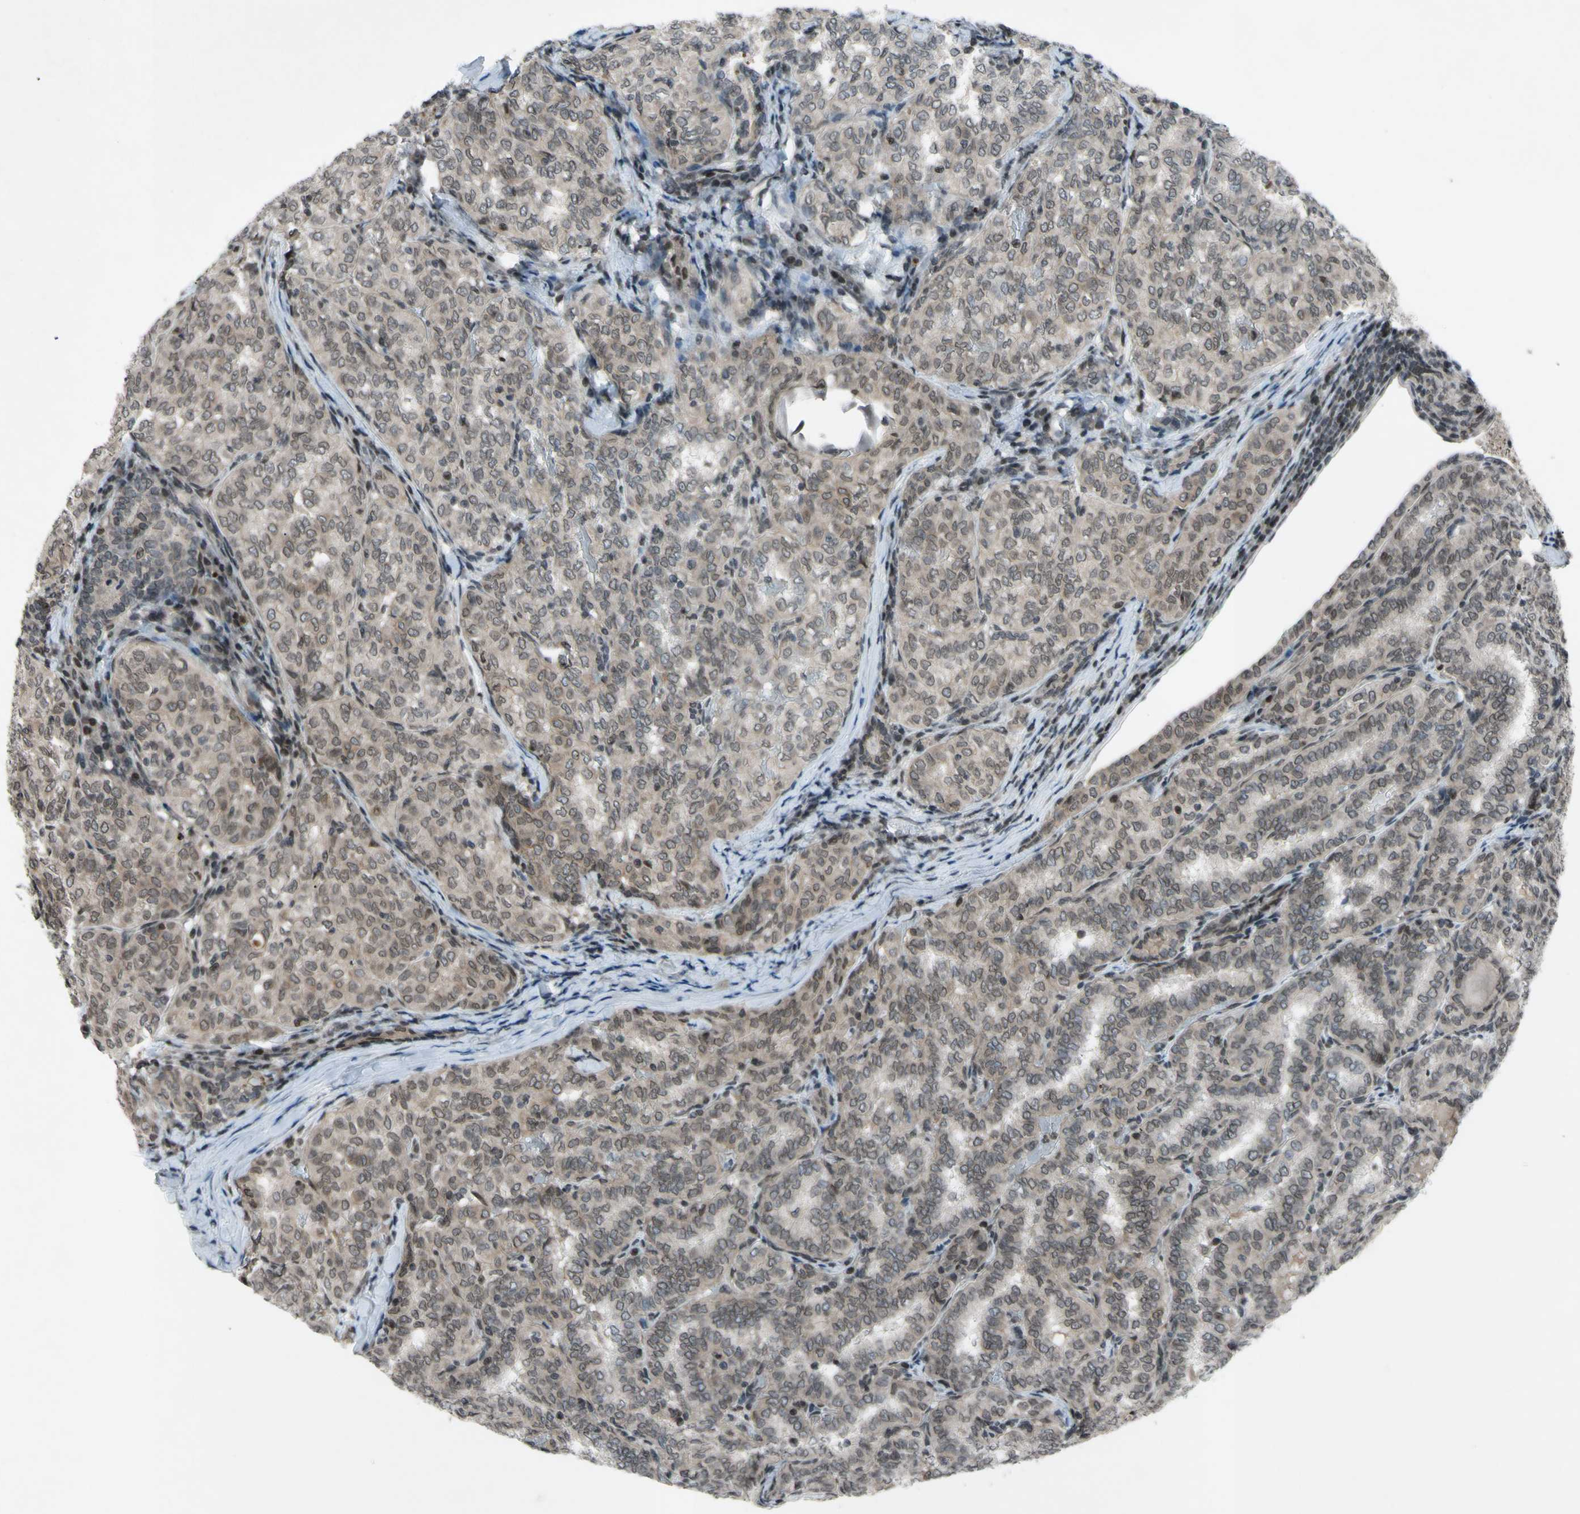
{"staining": {"intensity": "weak", "quantity": "25%-75%", "location": "cytoplasmic/membranous,nuclear"}, "tissue": "thyroid cancer", "cell_type": "Tumor cells", "image_type": "cancer", "snomed": [{"axis": "morphology", "description": "Normal tissue, NOS"}, {"axis": "morphology", "description": "Papillary adenocarcinoma, NOS"}, {"axis": "topography", "description": "Thyroid gland"}], "caption": "An immunohistochemistry image of neoplastic tissue is shown. Protein staining in brown labels weak cytoplasmic/membranous and nuclear positivity in thyroid cancer (papillary adenocarcinoma) within tumor cells. The protein is stained brown, and the nuclei are stained in blue (DAB (3,3'-diaminobenzidine) IHC with brightfield microscopy, high magnification).", "gene": "XPO1", "patient": {"sex": "female", "age": 30}}